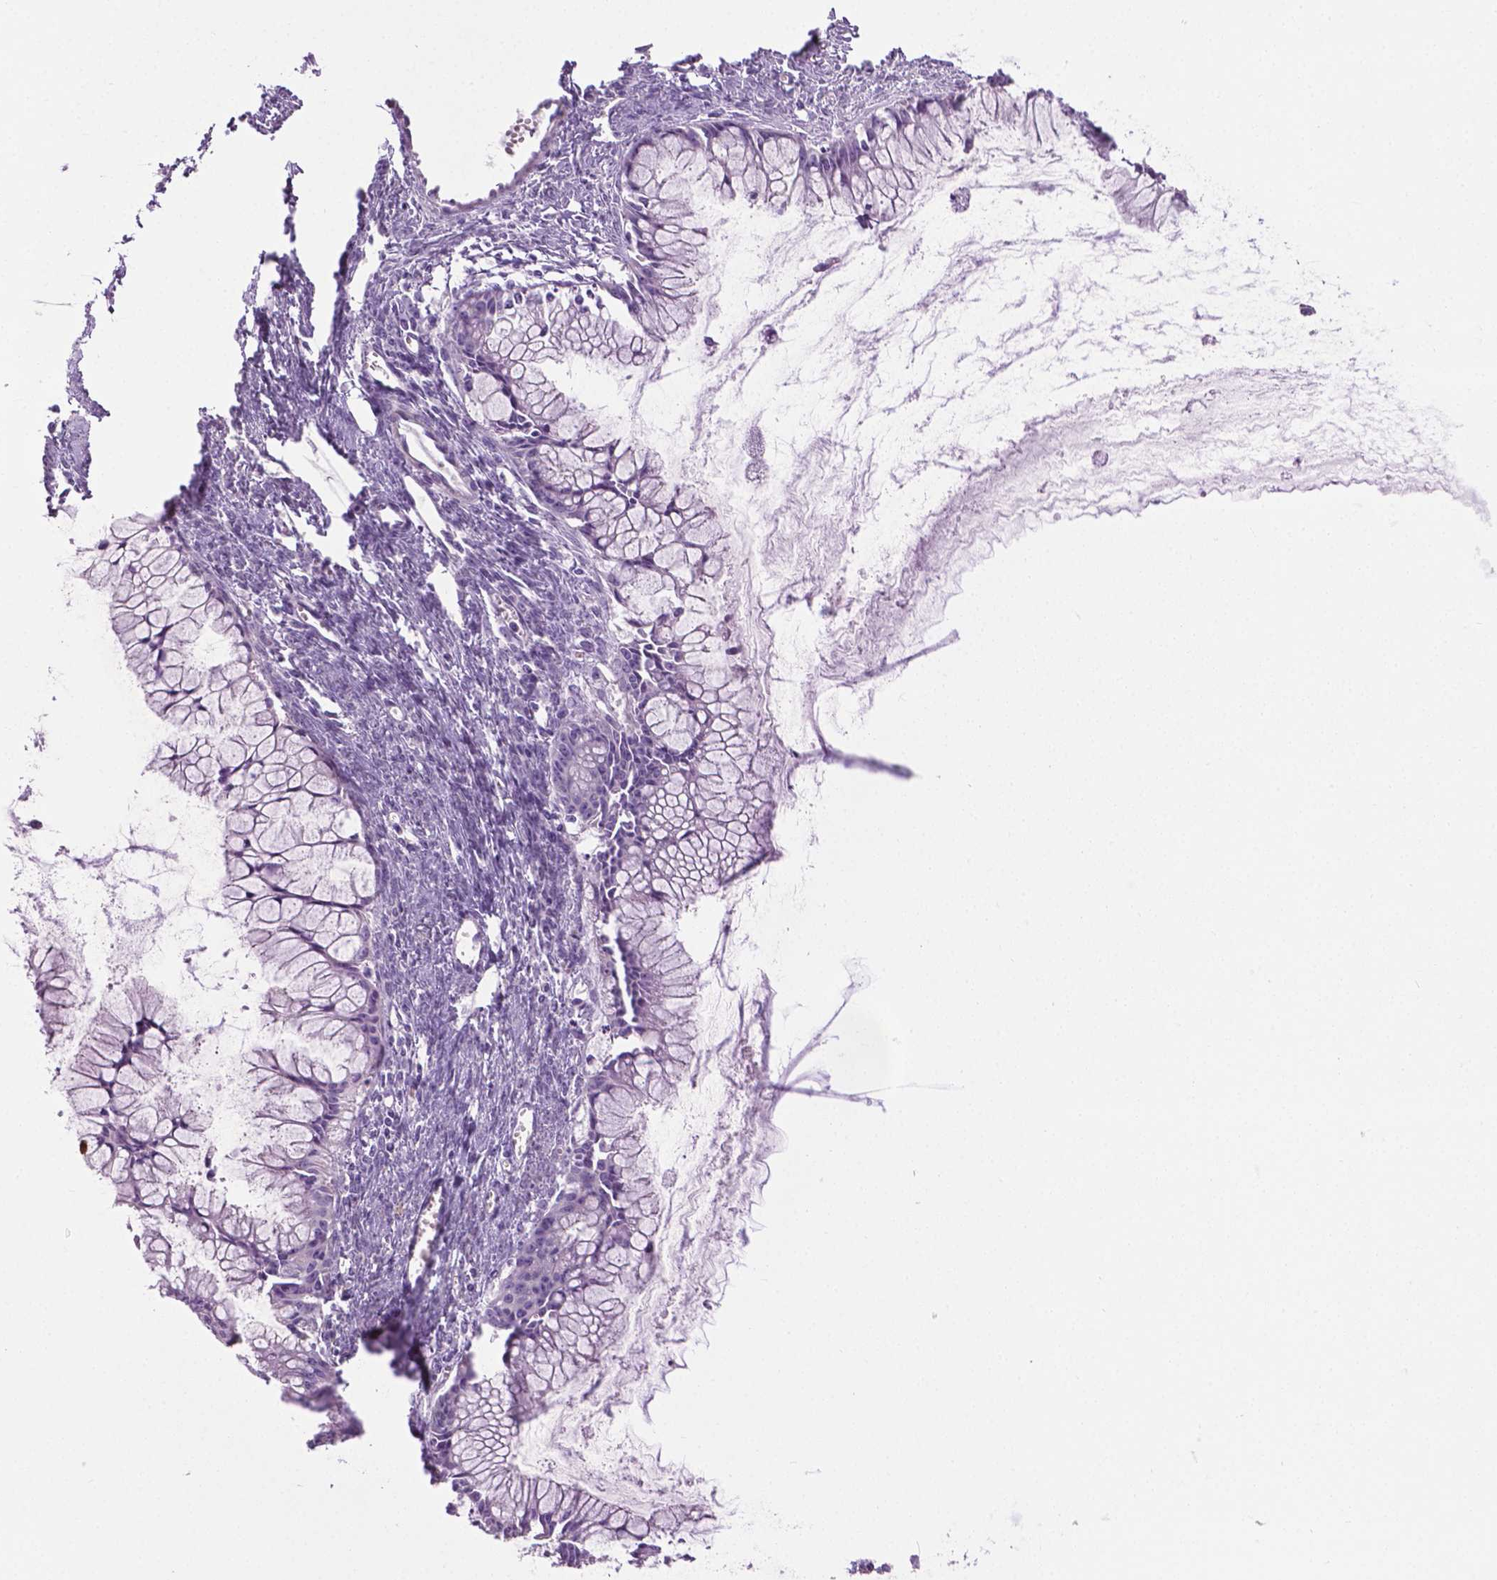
{"staining": {"intensity": "negative", "quantity": "none", "location": "none"}, "tissue": "ovarian cancer", "cell_type": "Tumor cells", "image_type": "cancer", "snomed": [{"axis": "morphology", "description": "Cystadenocarcinoma, mucinous, NOS"}, {"axis": "topography", "description": "Ovary"}], "caption": "DAB immunohistochemical staining of human ovarian mucinous cystadenocarcinoma shows no significant positivity in tumor cells. (DAB (3,3'-diaminobenzidine) immunohistochemistry (IHC) with hematoxylin counter stain).", "gene": "SPECC1L", "patient": {"sex": "female", "age": 41}}